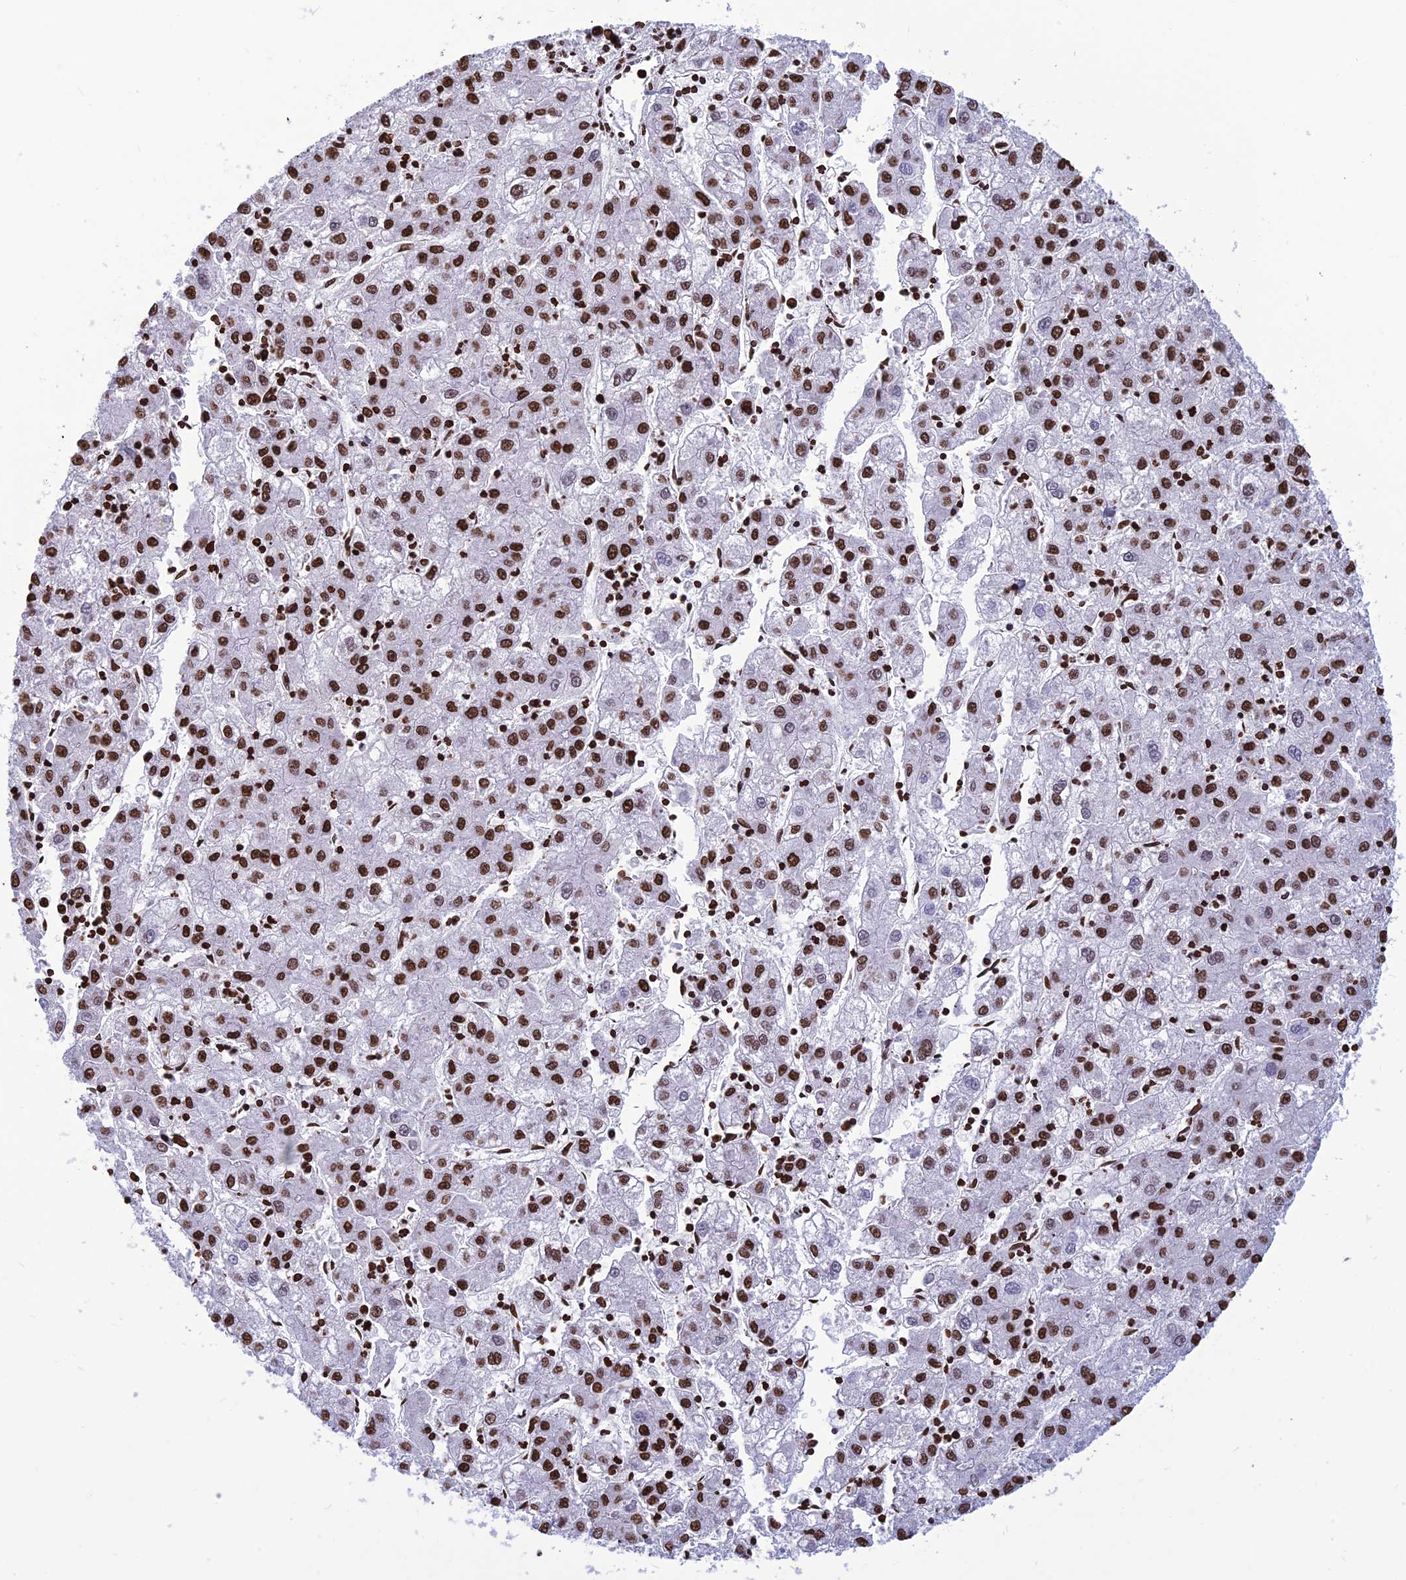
{"staining": {"intensity": "strong", "quantity": ">75%", "location": "nuclear"}, "tissue": "liver cancer", "cell_type": "Tumor cells", "image_type": "cancer", "snomed": [{"axis": "morphology", "description": "Carcinoma, Hepatocellular, NOS"}, {"axis": "topography", "description": "Liver"}], "caption": "Approximately >75% of tumor cells in human liver cancer (hepatocellular carcinoma) display strong nuclear protein positivity as visualized by brown immunohistochemical staining.", "gene": "AKAP17A", "patient": {"sex": "male", "age": 72}}